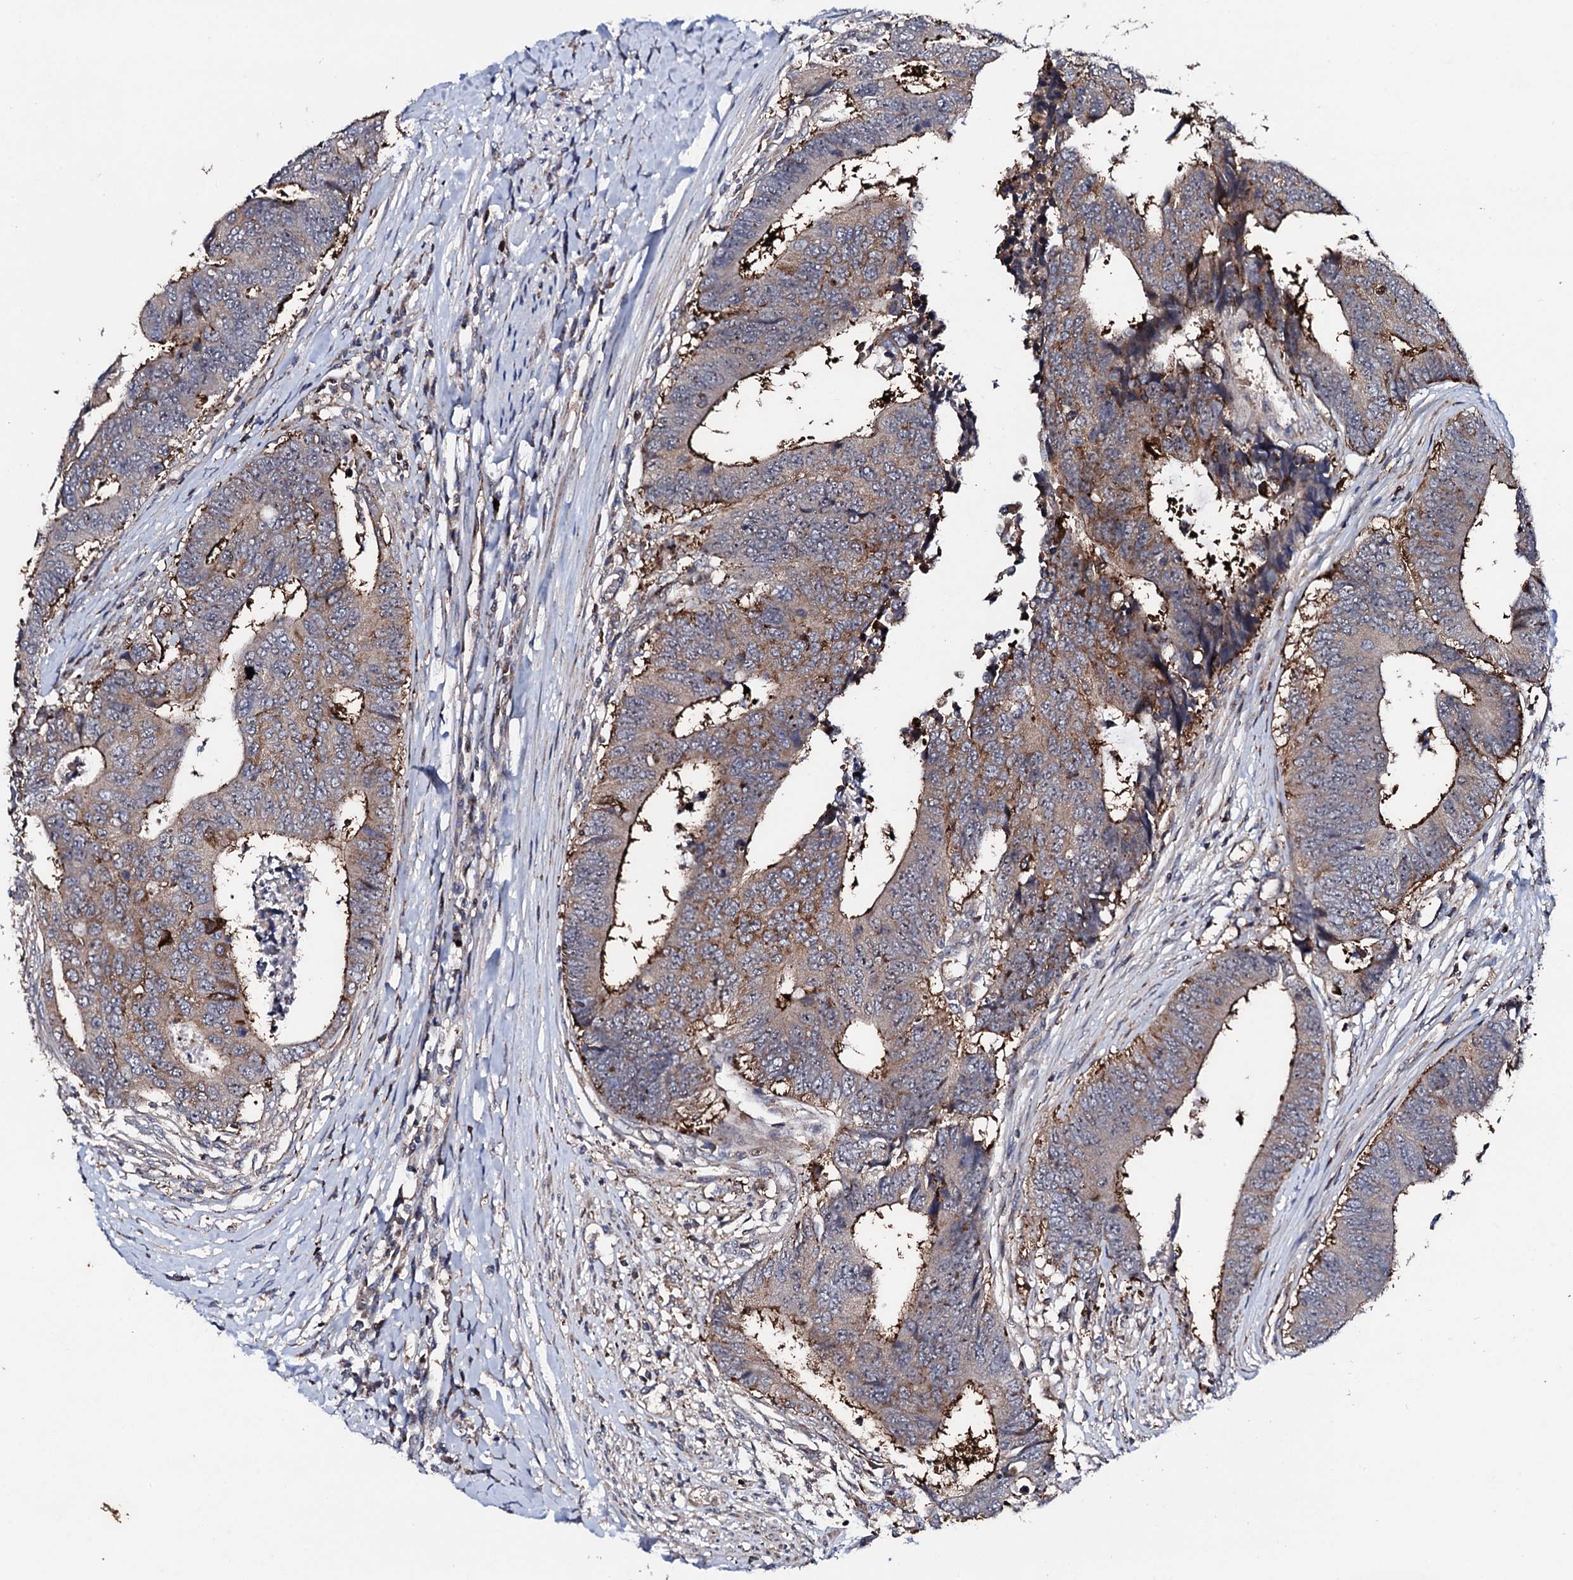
{"staining": {"intensity": "strong", "quantity": "25%-75%", "location": "cytoplasmic/membranous"}, "tissue": "colorectal cancer", "cell_type": "Tumor cells", "image_type": "cancer", "snomed": [{"axis": "morphology", "description": "Adenocarcinoma, NOS"}, {"axis": "topography", "description": "Rectum"}], "caption": "Immunohistochemical staining of adenocarcinoma (colorectal) displays high levels of strong cytoplasmic/membranous staining in approximately 25%-75% of tumor cells. (Stains: DAB (3,3'-diaminobenzidine) in brown, nuclei in blue, Microscopy: brightfield microscopy at high magnification).", "gene": "GTPBP4", "patient": {"sex": "male", "age": 84}}